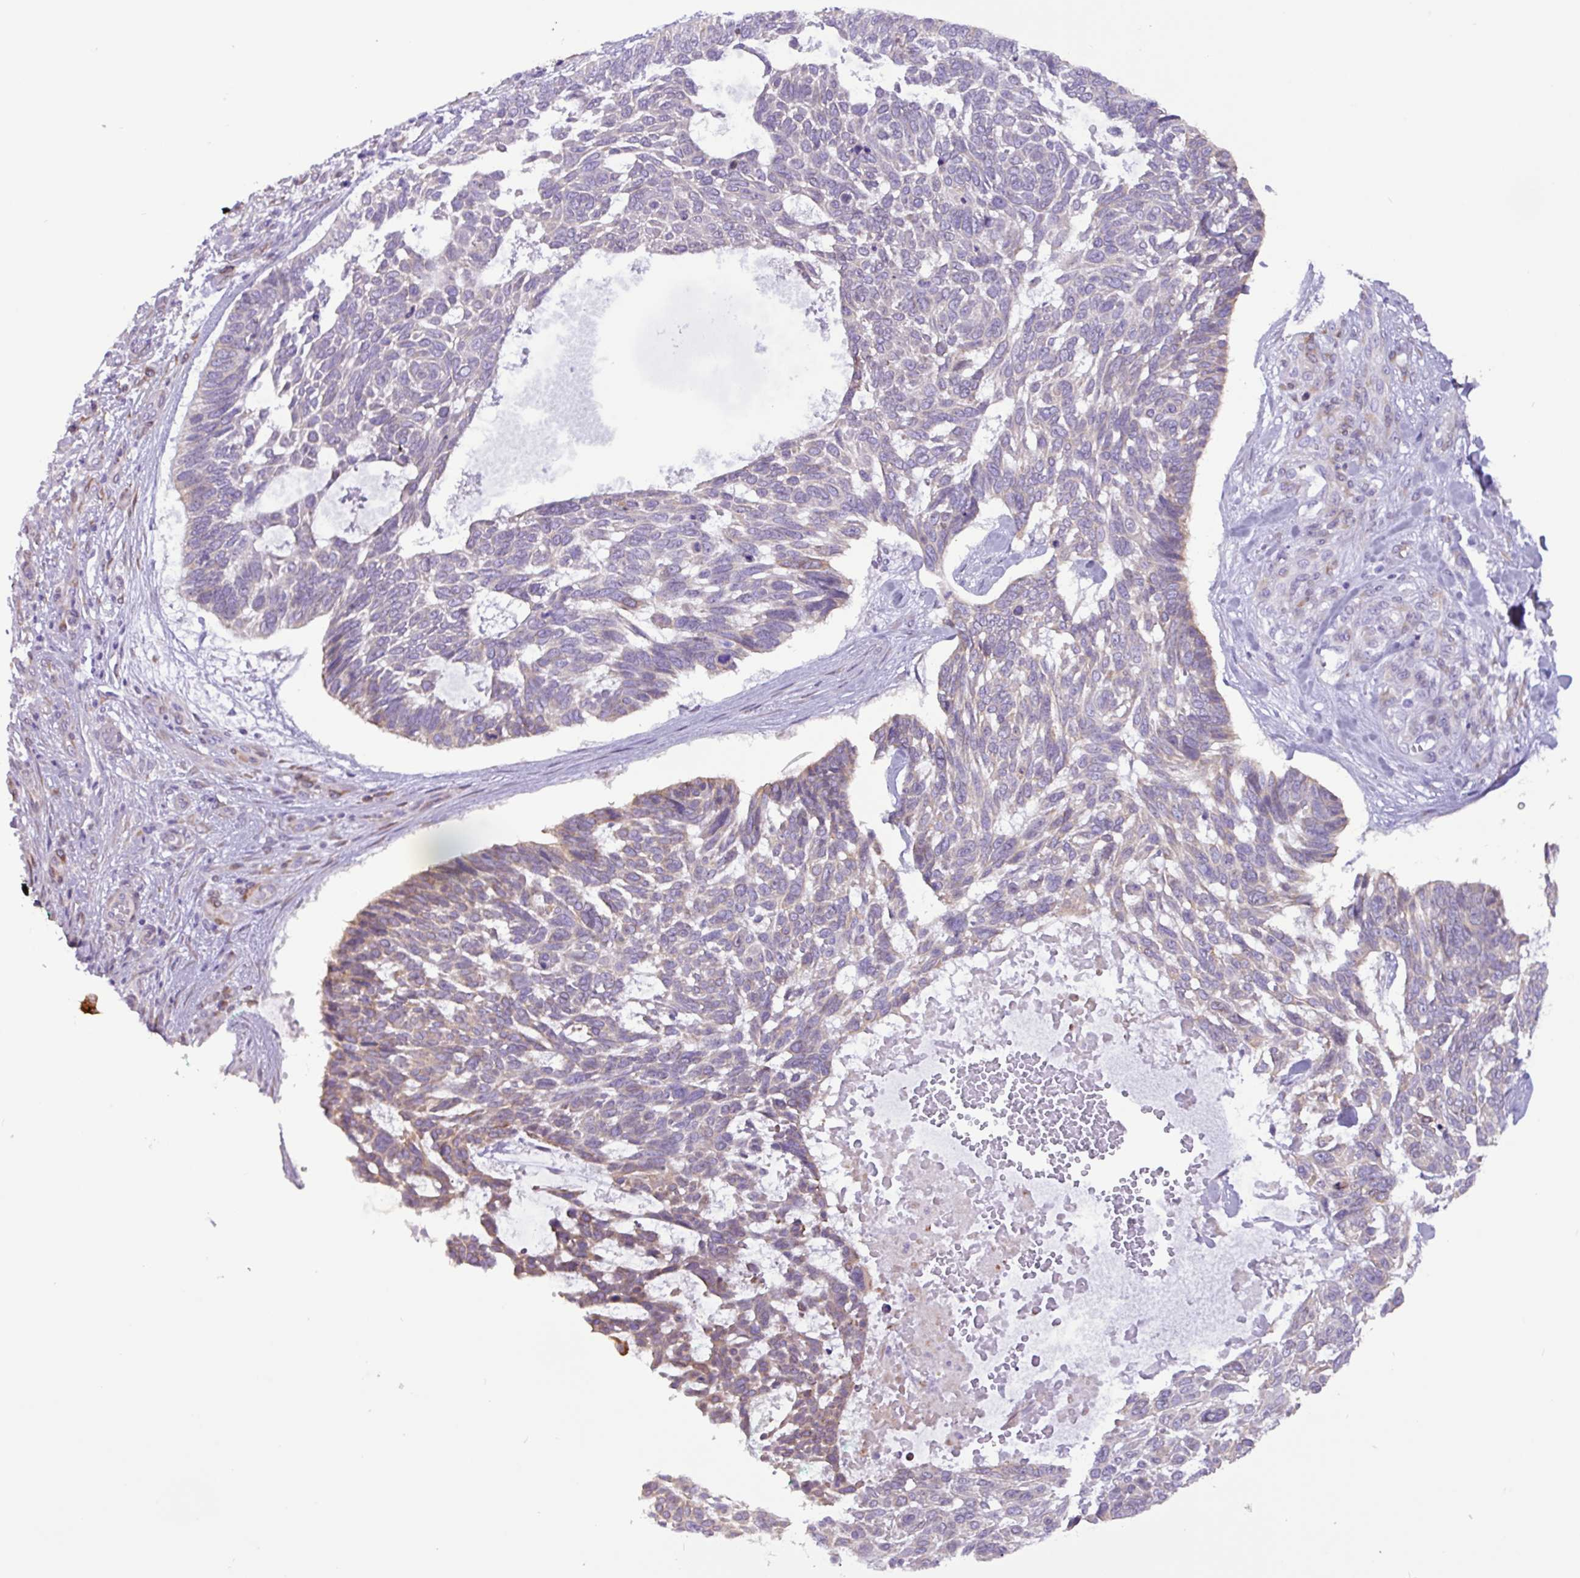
{"staining": {"intensity": "weak", "quantity": "<25%", "location": "cytoplasmic/membranous"}, "tissue": "skin cancer", "cell_type": "Tumor cells", "image_type": "cancer", "snomed": [{"axis": "morphology", "description": "Basal cell carcinoma"}, {"axis": "topography", "description": "Skin"}], "caption": "This is an IHC micrograph of human skin cancer. There is no staining in tumor cells.", "gene": "SLC38A1", "patient": {"sex": "male", "age": 88}}